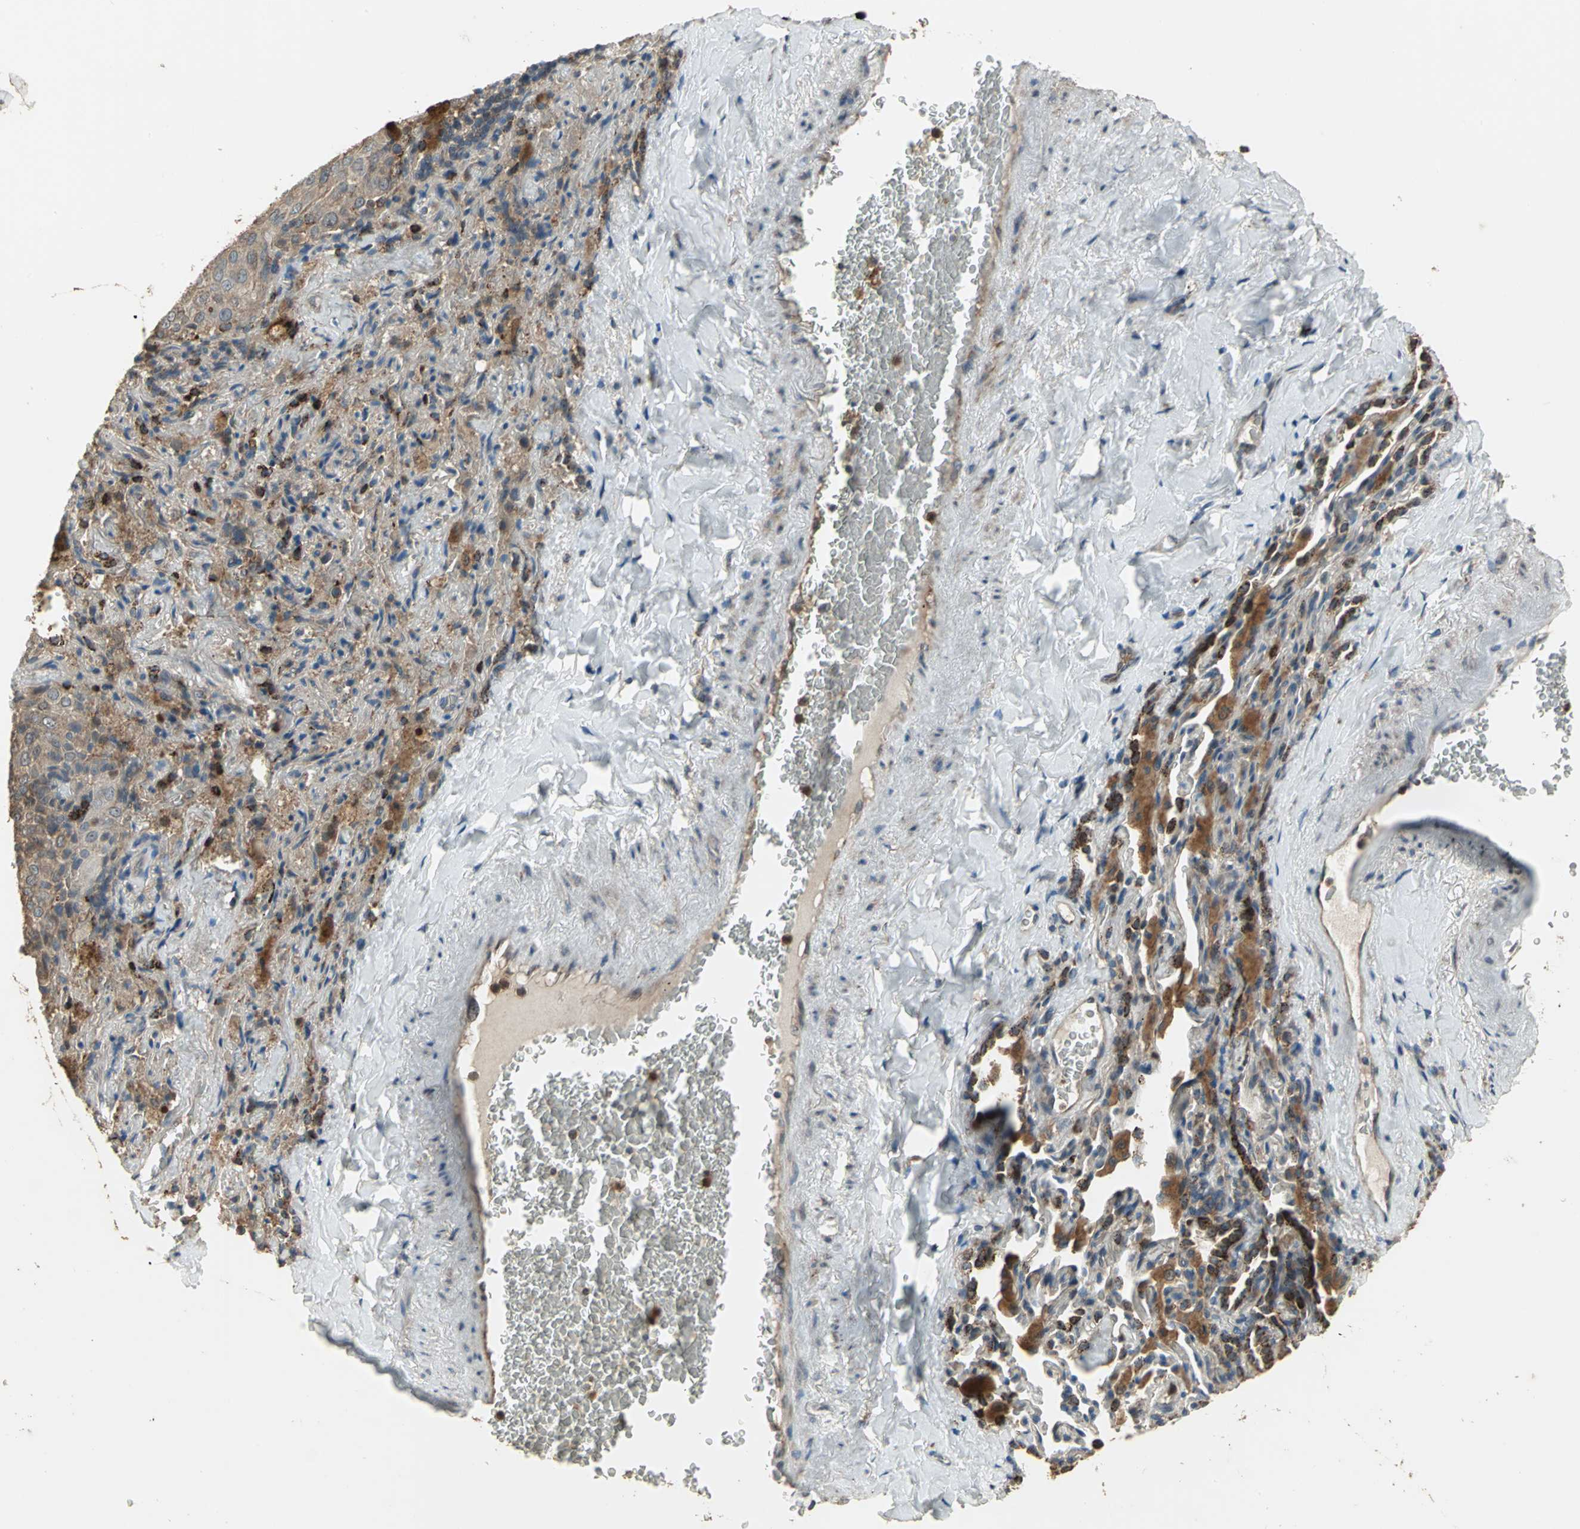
{"staining": {"intensity": "strong", "quantity": ">75%", "location": "cytoplasmic/membranous,nuclear"}, "tissue": "lung cancer", "cell_type": "Tumor cells", "image_type": "cancer", "snomed": [{"axis": "morphology", "description": "Squamous cell carcinoma, NOS"}, {"axis": "topography", "description": "Lung"}], "caption": "Immunohistochemistry photomicrograph of neoplastic tissue: human lung squamous cell carcinoma stained using immunohistochemistry (IHC) reveals high levels of strong protein expression localized specifically in the cytoplasmic/membranous and nuclear of tumor cells, appearing as a cytoplasmic/membranous and nuclear brown color.", "gene": "AMT", "patient": {"sex": "male", "age": 54}}